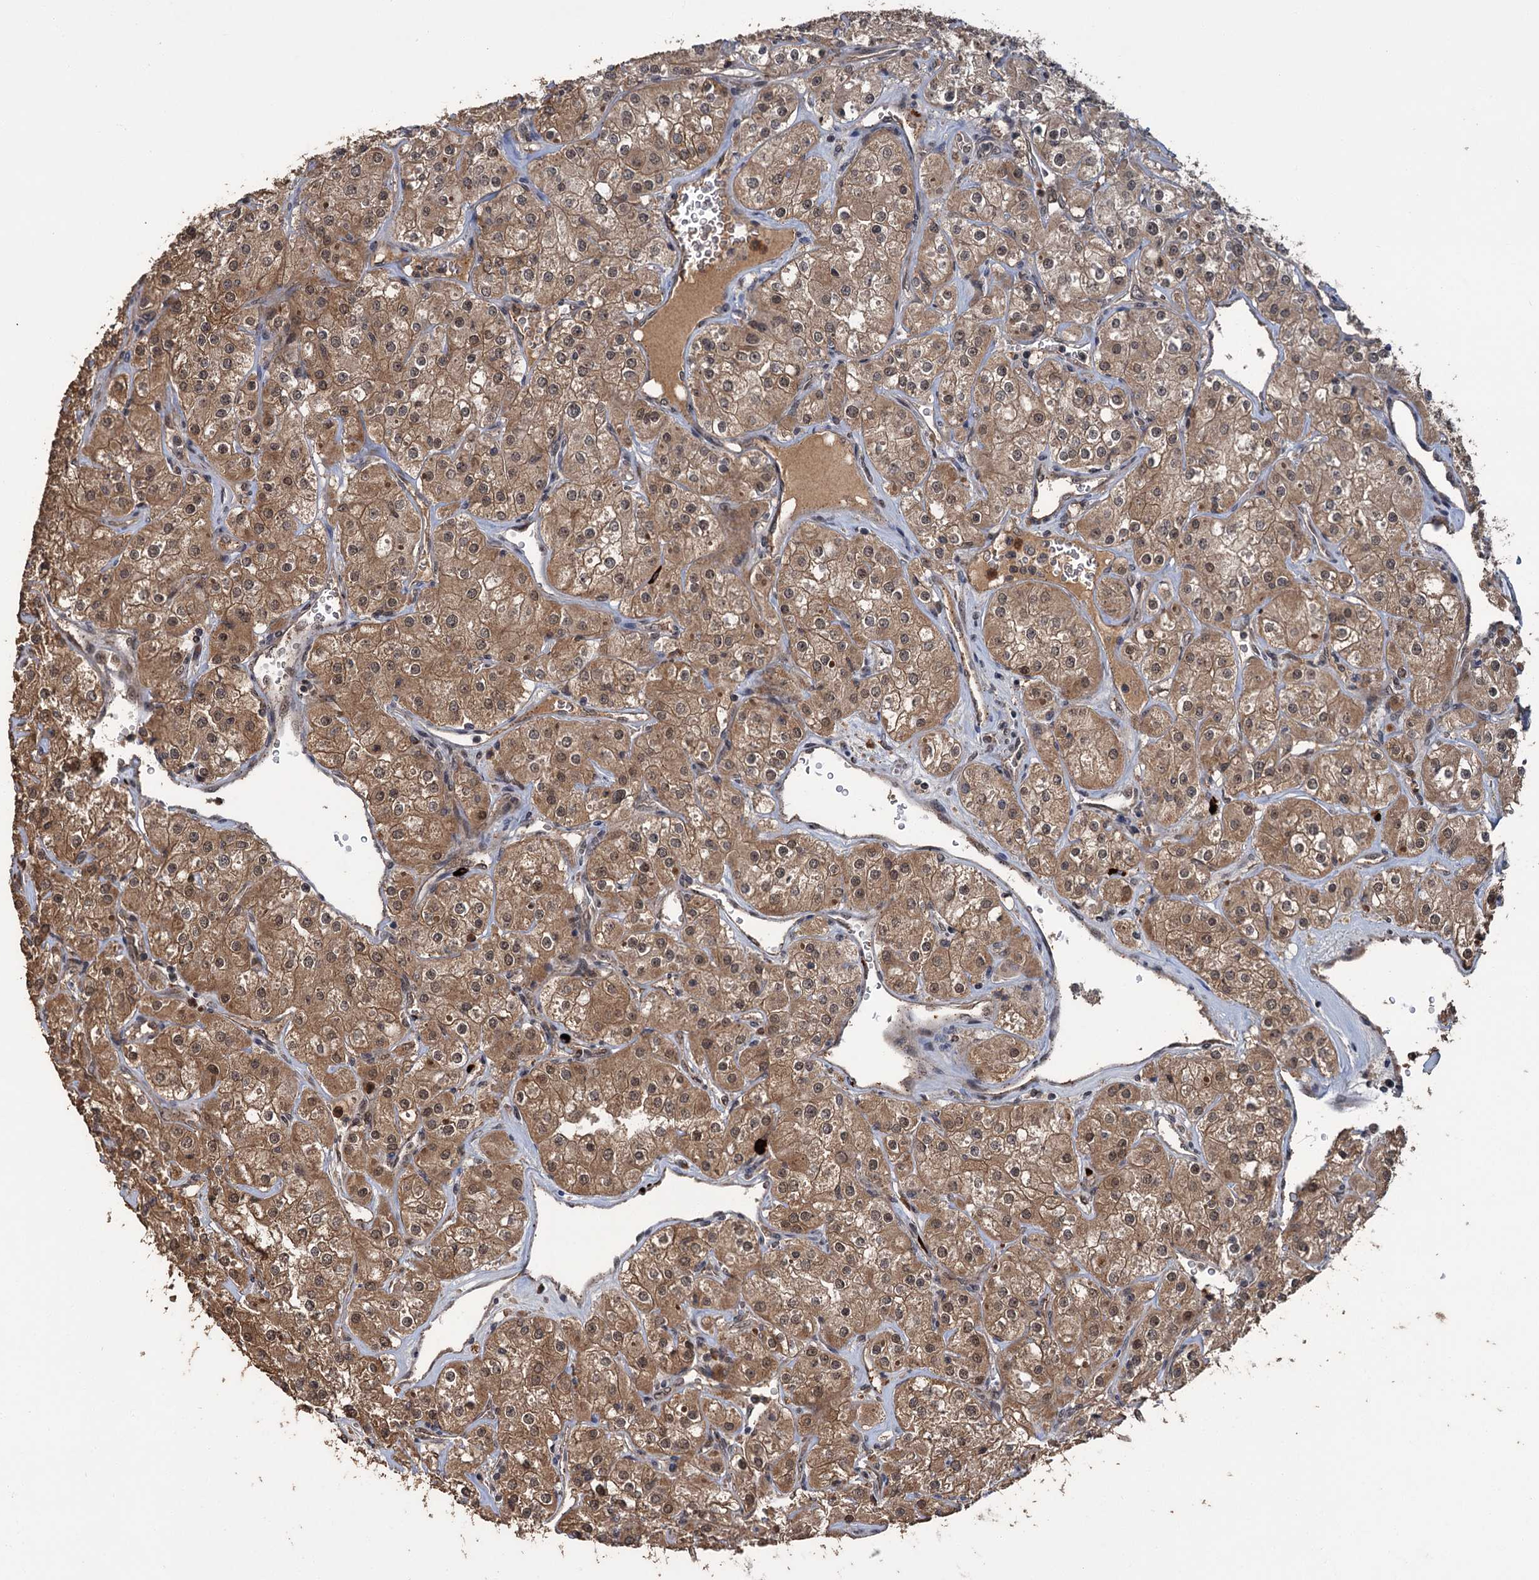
{"staining": {"intensity": "moderate", "quantity": ">75%", "location": "cytoplasmic/membranous,nuclear"}, "tissue": "renal cancer", "cell_type": "Tumor cells", "image_type": "cancer", "snomed": [{"axis": "morphology", "description": "Adenocarcinoma, NOS"}, {"axis": "topography", "description": "Kidney"}], "caption": "Protein expression analysis of renal cancer (adenocarcinoma) exhibits moderate cytoplasmic/membranous and nuclear staining in approximately >75% of tumor cells. The protein of interest is shown in brown color, while the nuclei are stained blue.", "gene": "KANSL2", "patient": {"sex": "male", "age": 77}}